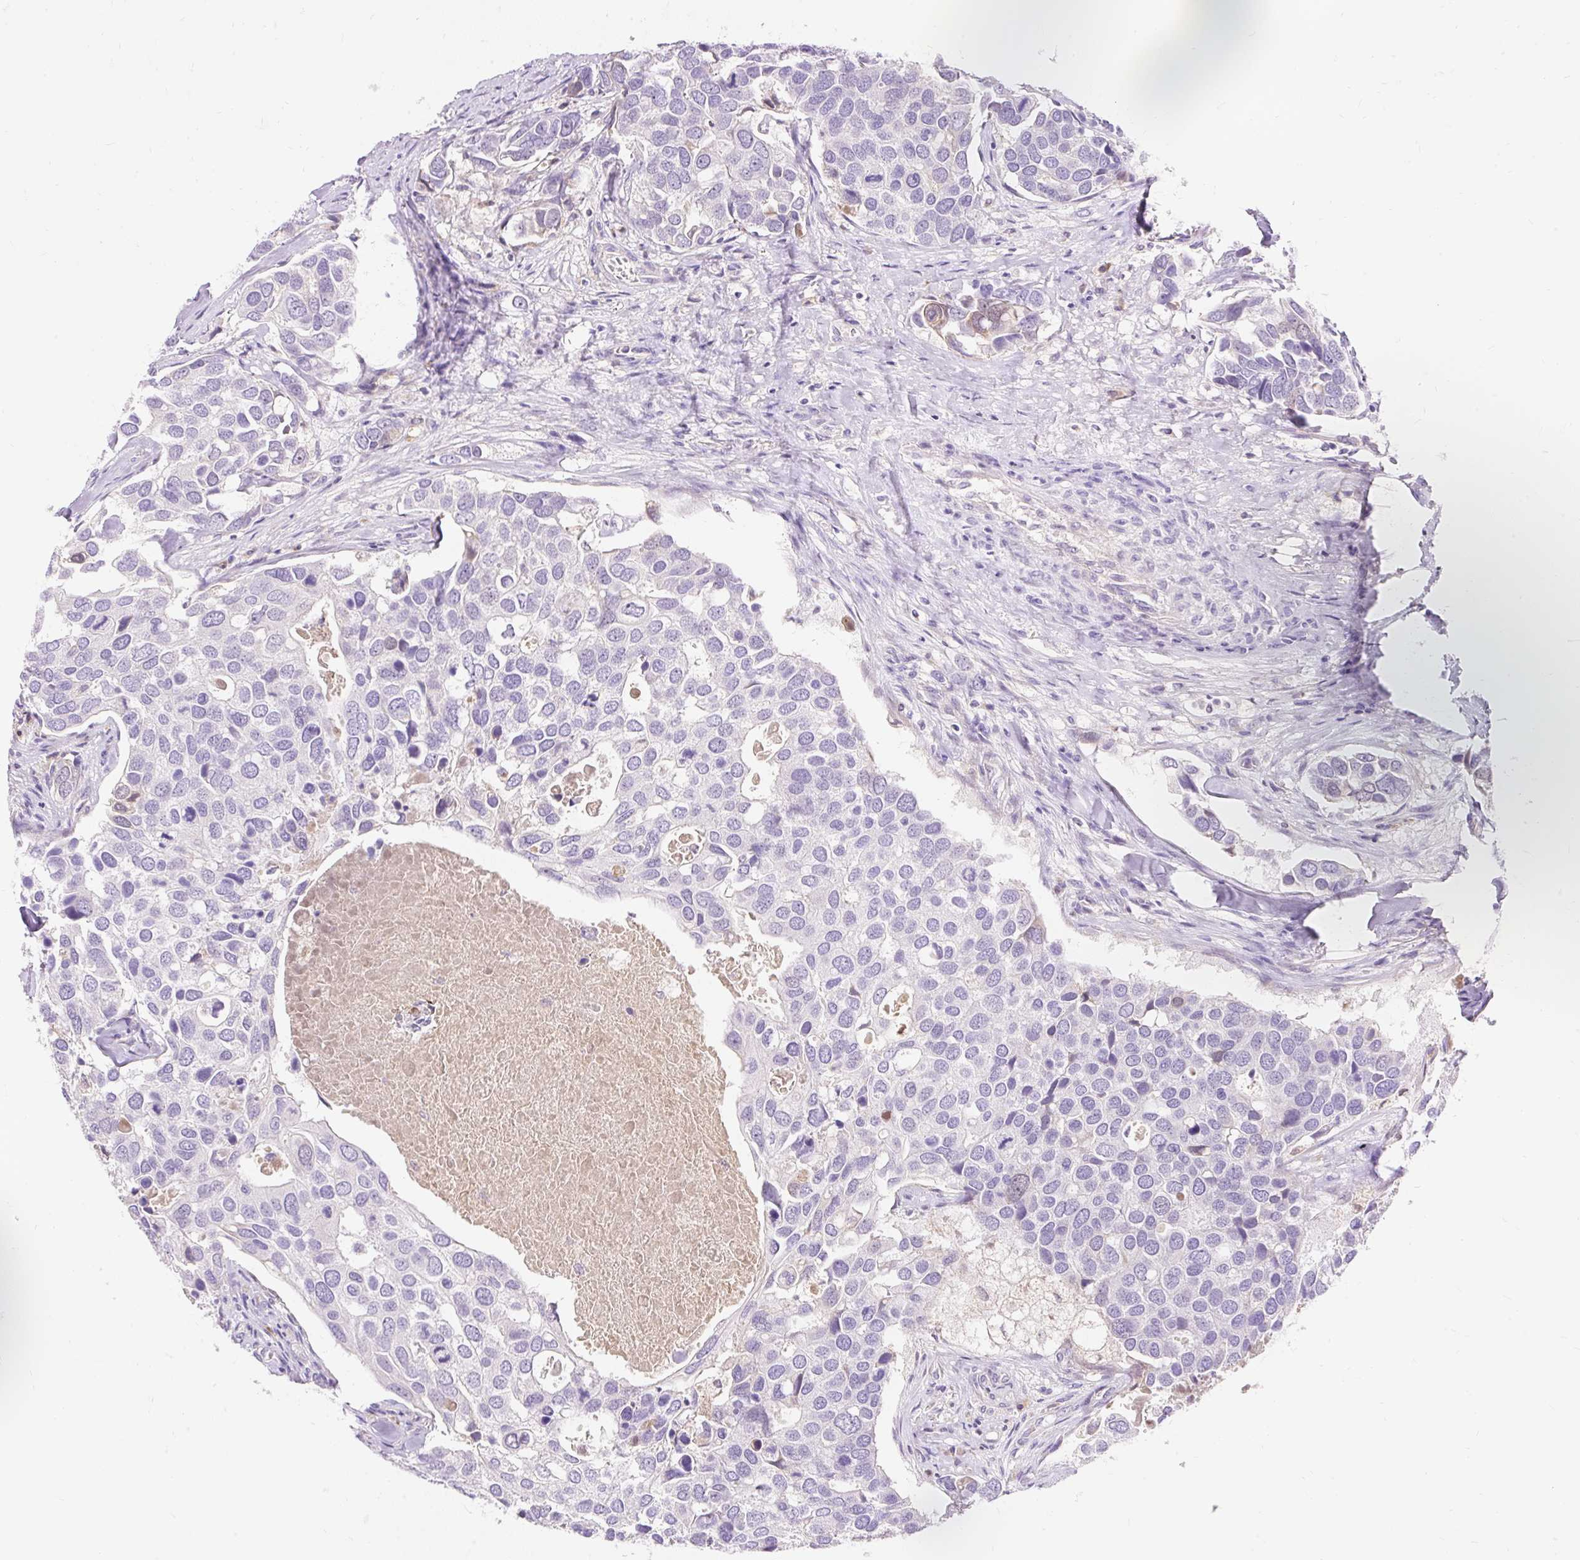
{"staining": {"intensity": "negative", "quantity": "none", "location": "none"}, "tissue": "breast cancer", "cell_type": "Tumor cells", "image_type": "cancer", "snomed": [{"axis": "morphology", "description": "Duct carcinoma"}, {"axis": "topography", "description": "Breast"}], "caption": "There is no significant staining in tumor cells of infiltrating ductal carcinoma (breast).", "gene": "TMEM150C", "patient": {"sex": "female", "age": 83}}